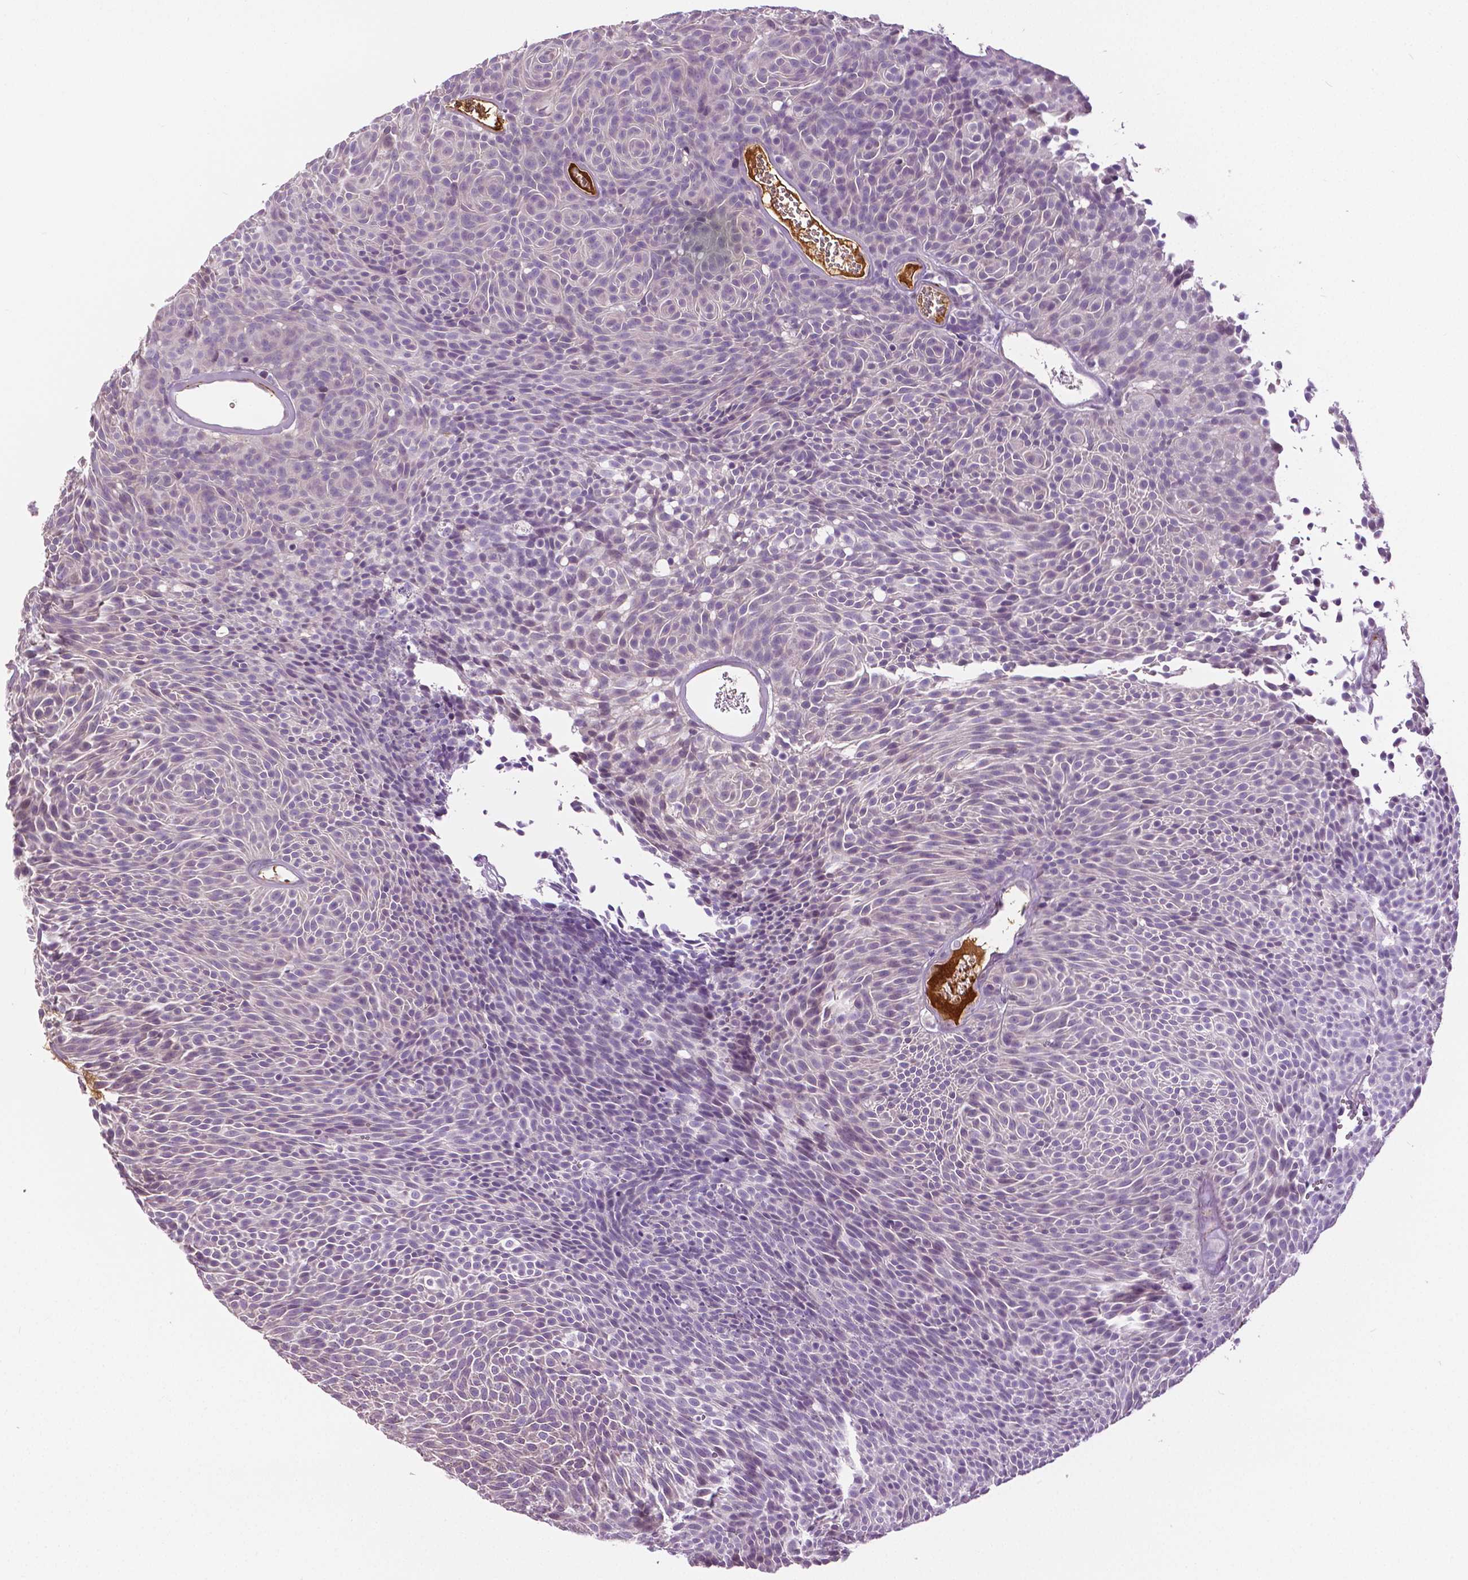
{"staining": {"intensity": "negative", "quantity": "none", "location": "none"}, "tissue": "urothelial cancer", "cell_type": "Tumor cells", "image_type": "cancer", "snomed": [{"axis": "morphology", "description": "Urothelial carcinoma, Low grade"}, {"axis": "topography", "description": "Urinary bladder"}], "caption": "This is a micrograph of IHC staining of urothelial cancer, which shows no positivity in tumor cells.", "gene": "PTPN5", "patient": {"sex": "male", "age": 77}}